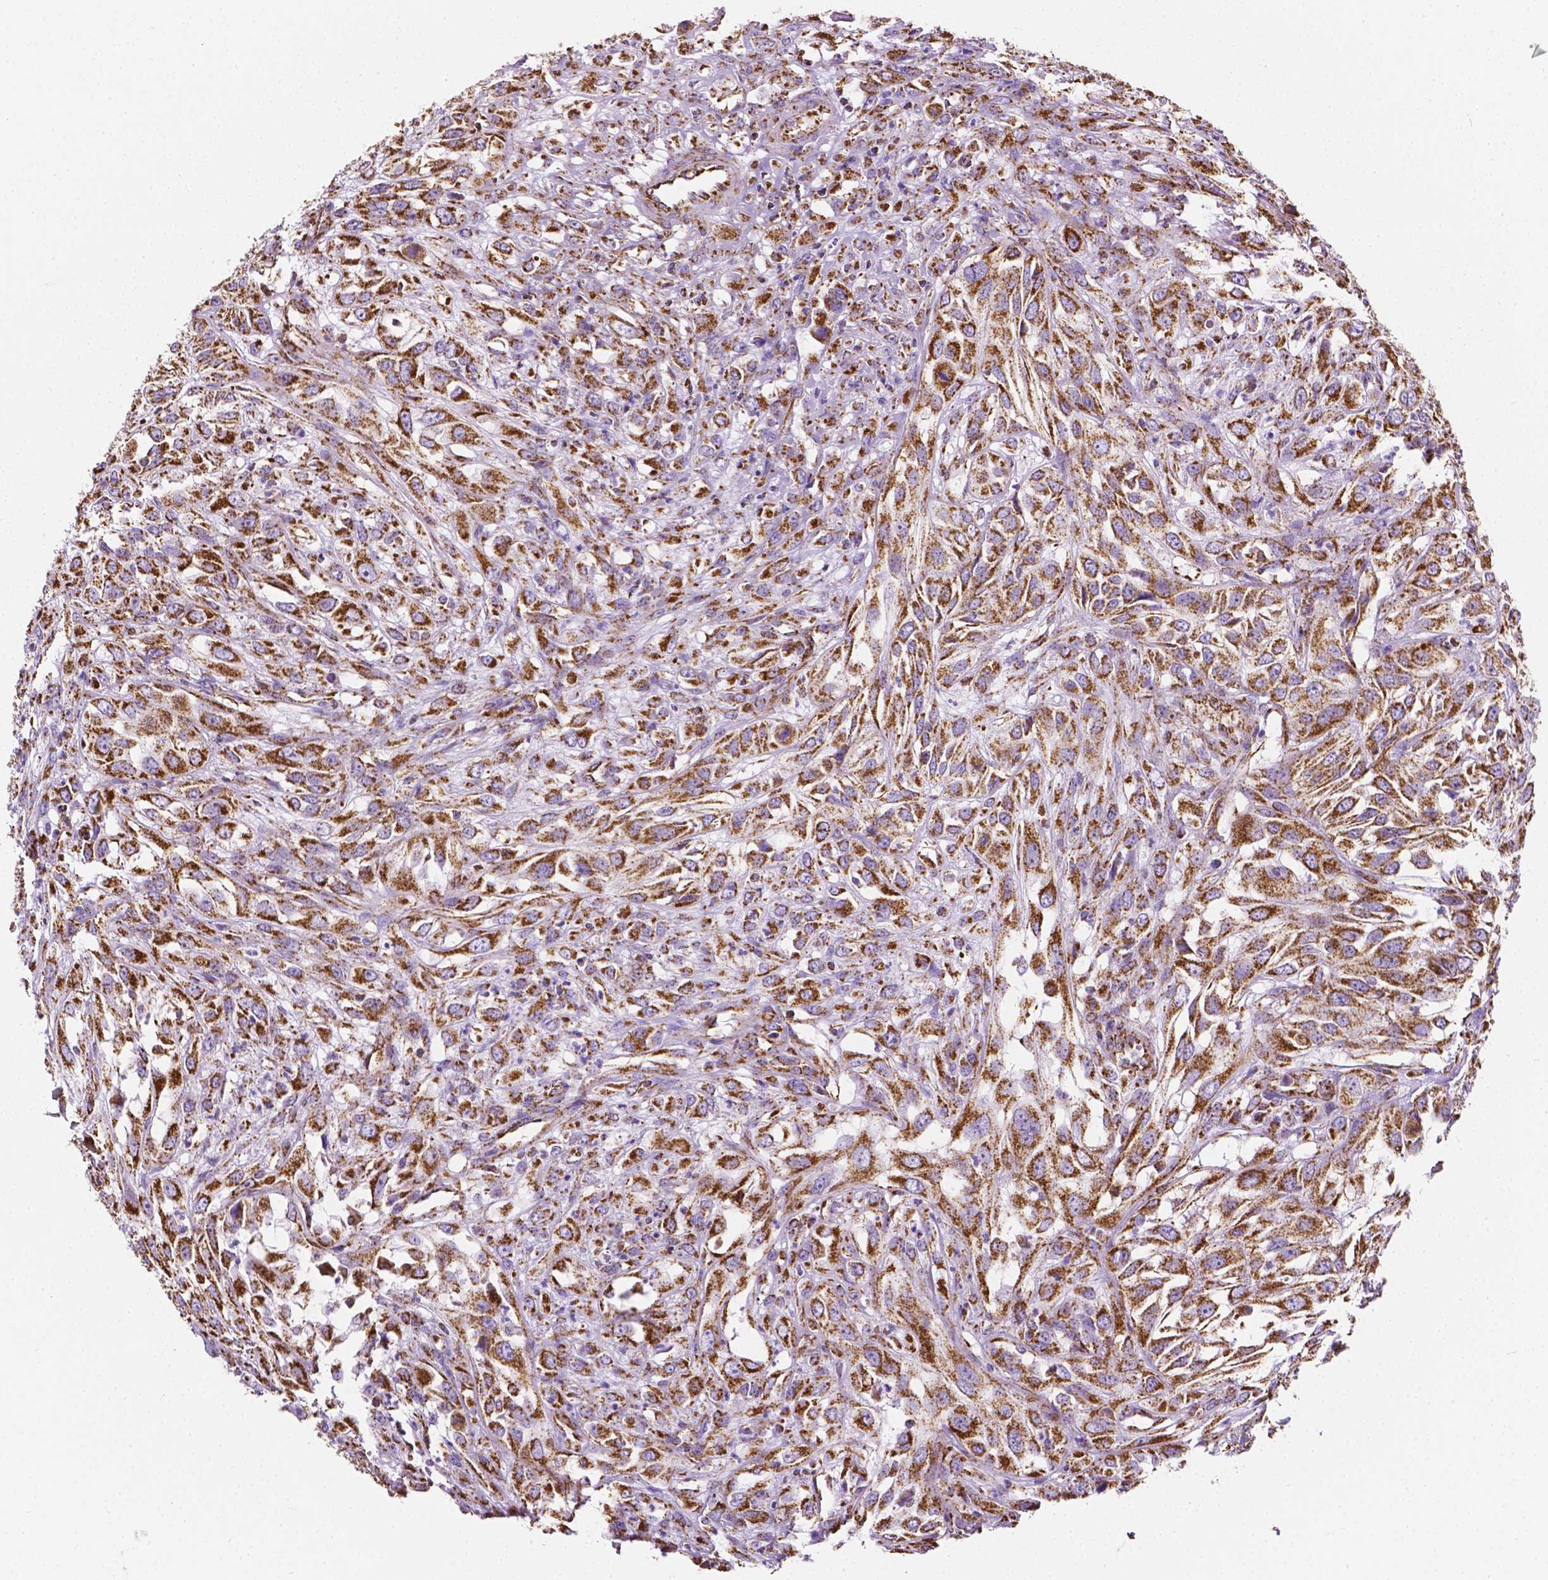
{"staining": {"intensity": "strong", "quantity": ">75%", "location": "cytoplasmic/membranous"}, "tissue": "urothelial cancer", "cell_type": "Tumor cells", "image_type": "cancer", "snomed": [{"axis": "morphology", "description": "Urothelial carcinoma, High grade"}, {"axis": "topography", "description": "Urinary bladder"}], "caption": "Immunohistochemical staining of human high-grade urothelial carcinoma reveals high levels of strong cytoplasmic/membranous protein positivity in about >75% of tumor cells. (Stains: DAB (3,3'-diaminobenzidine) in brown, nuclei in blue, Microscopy: brightfield microscopy at high magnification).", "gene": "RMDN3", "patient": {"sex": "male", "age": 67}}